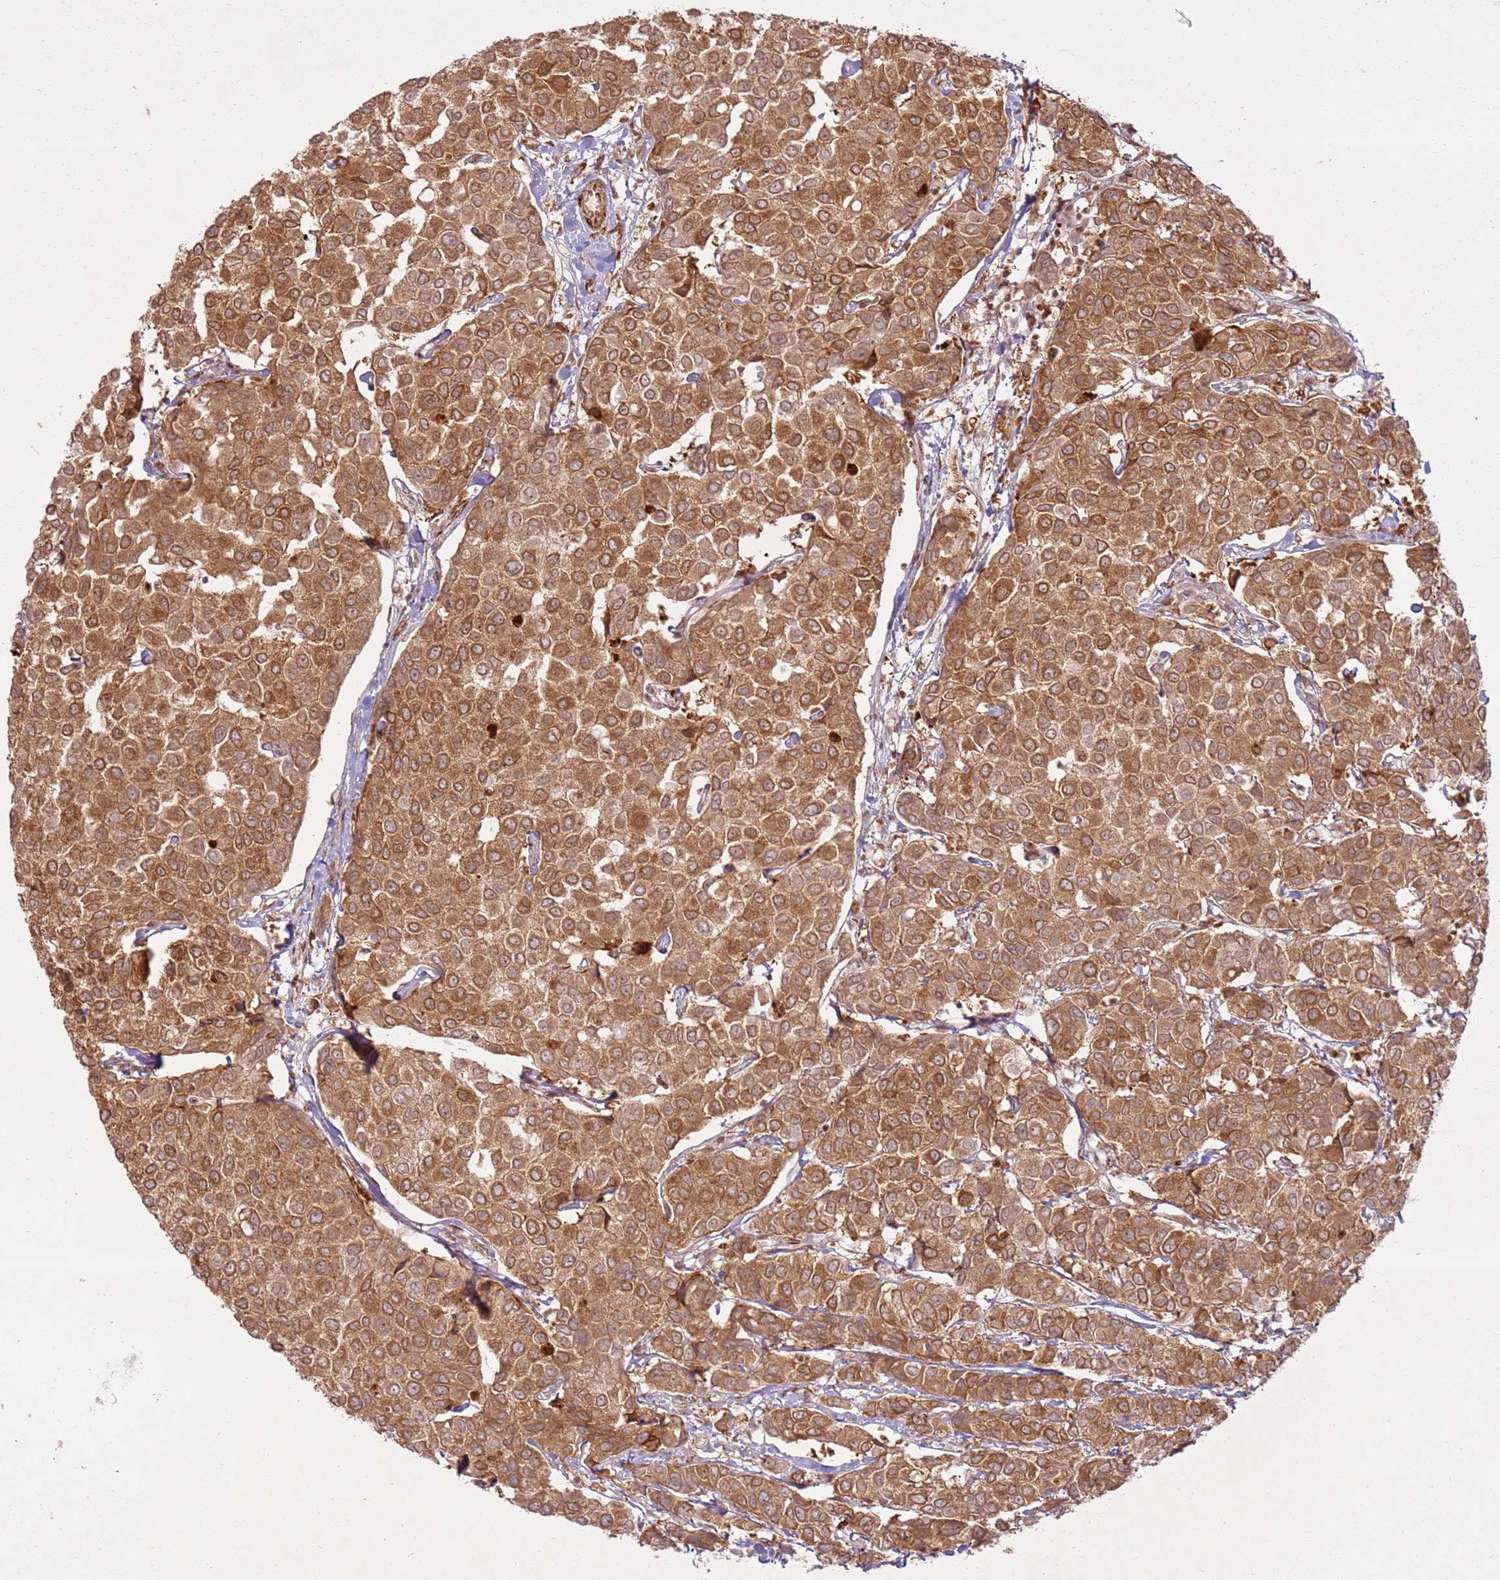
{"staining": {"intensity": "strong", "quantity": ">75%", "location": "cytoplasmic/membranous,nuclear"}, "tissue": "breast cancer", "cell_type": "Tumor cells", "image_type": "cancer", "snomed": [{"axis": "morphology", "description": "Duct carcinoma"}, {"axis": "topography", "description": "Breast"}], "caption": "A photomicrograph showing strong cytoplasmic/membranous and nuclear expression in approximately >75% of tumor cells in breast invasive ductal carcinoma, as visualized by brown immunohistochemical staining.", "gene": "KLHL36", "patient": {"sex": "female", "age": 55}}